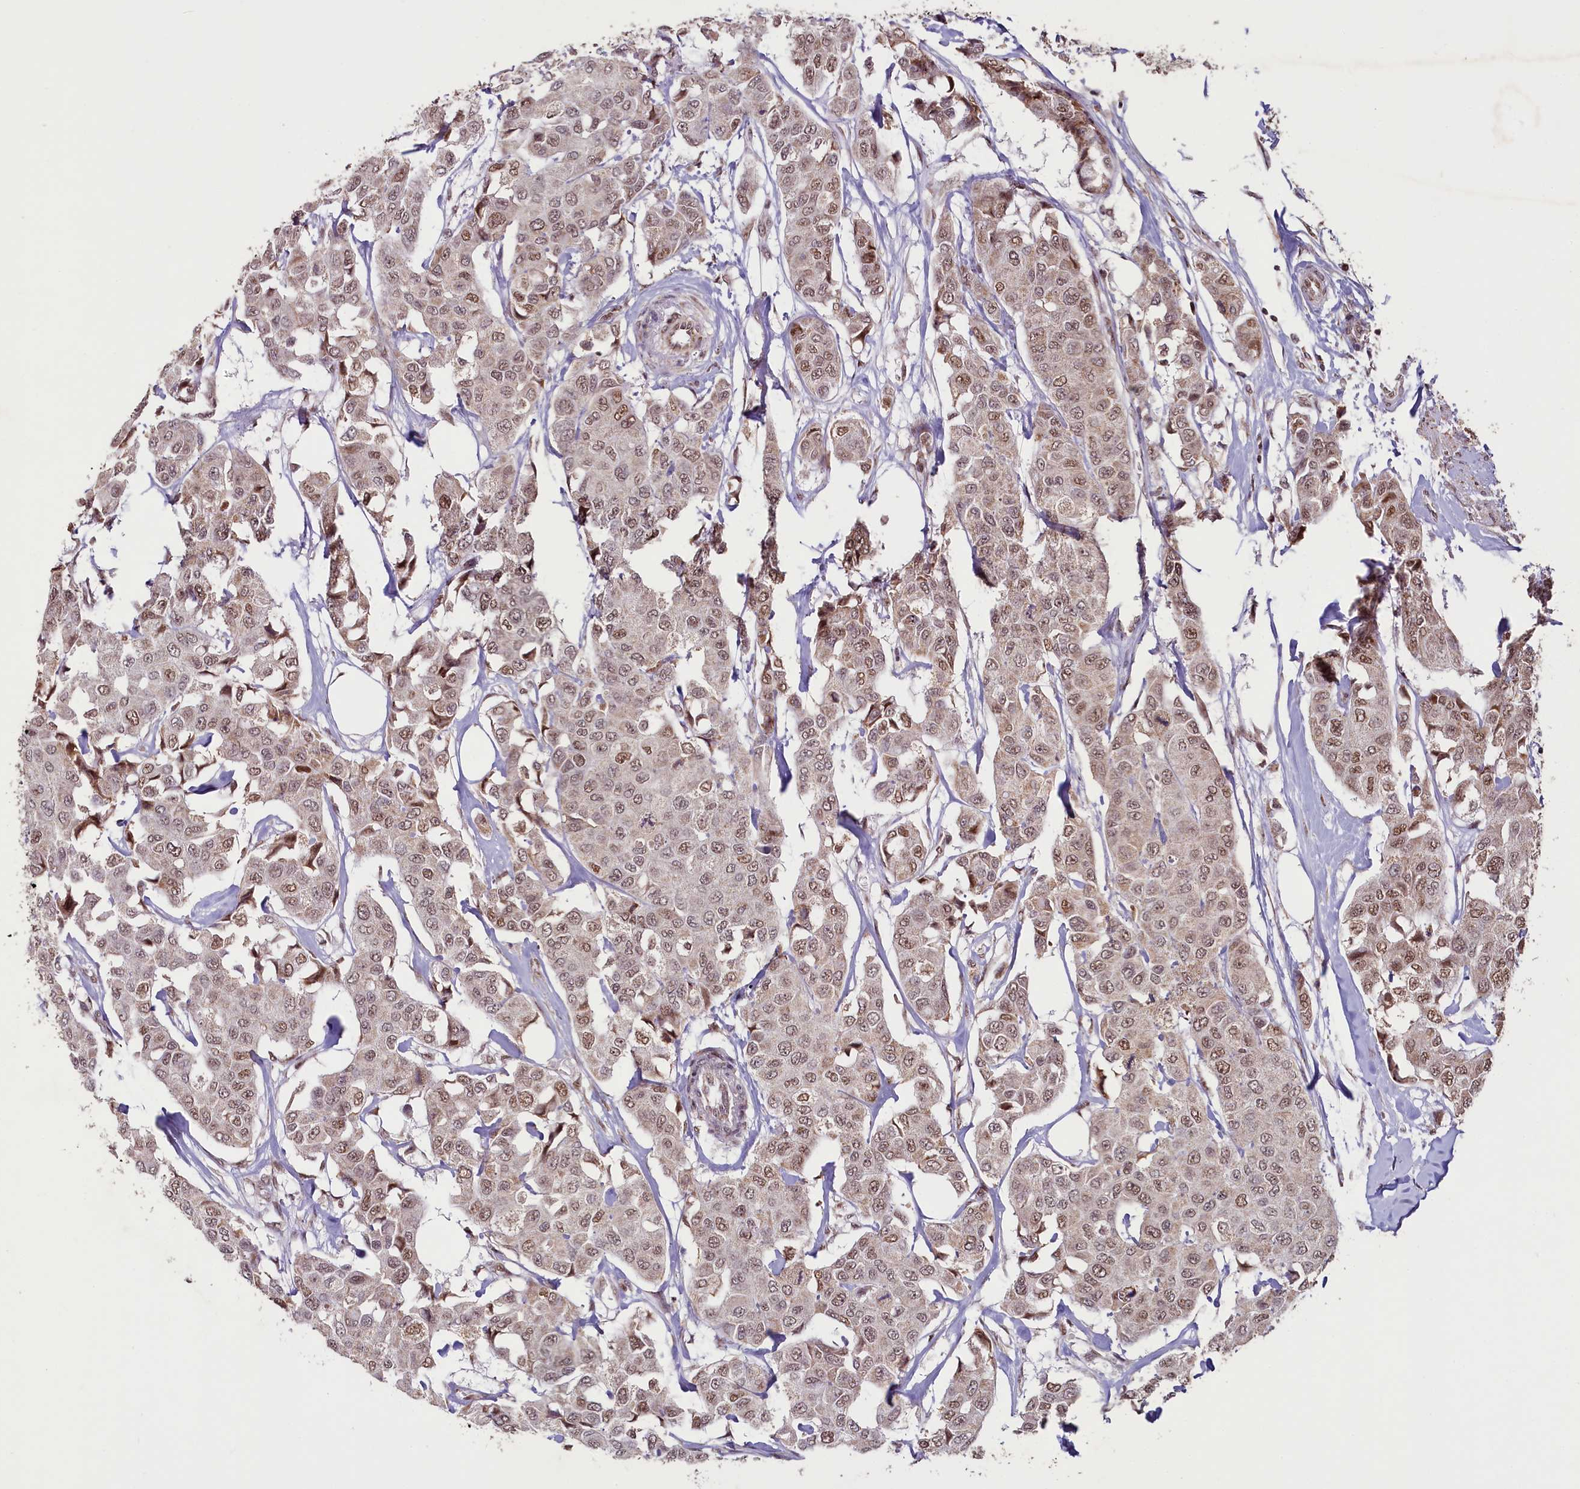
{"staining": {"intensity": "moderate", "quantity": ">75%", "location": "nuclear"}, "tissue": "breast cancer", "cell_type": "Tumor cells", "image_type": "cancer", "snomed": [{"axis": "morphology", "description": "Duct carcinoma"}, {"axis": "topography", "description": "Breast"}], "caption": "Tumor cells show moderate nuclear positivity in approximately >75% of cells in breast cancer (infiltrating ductal carcinoma).", "gene": "PDE6D", "patient": {"sex": "female", "age": 80}}